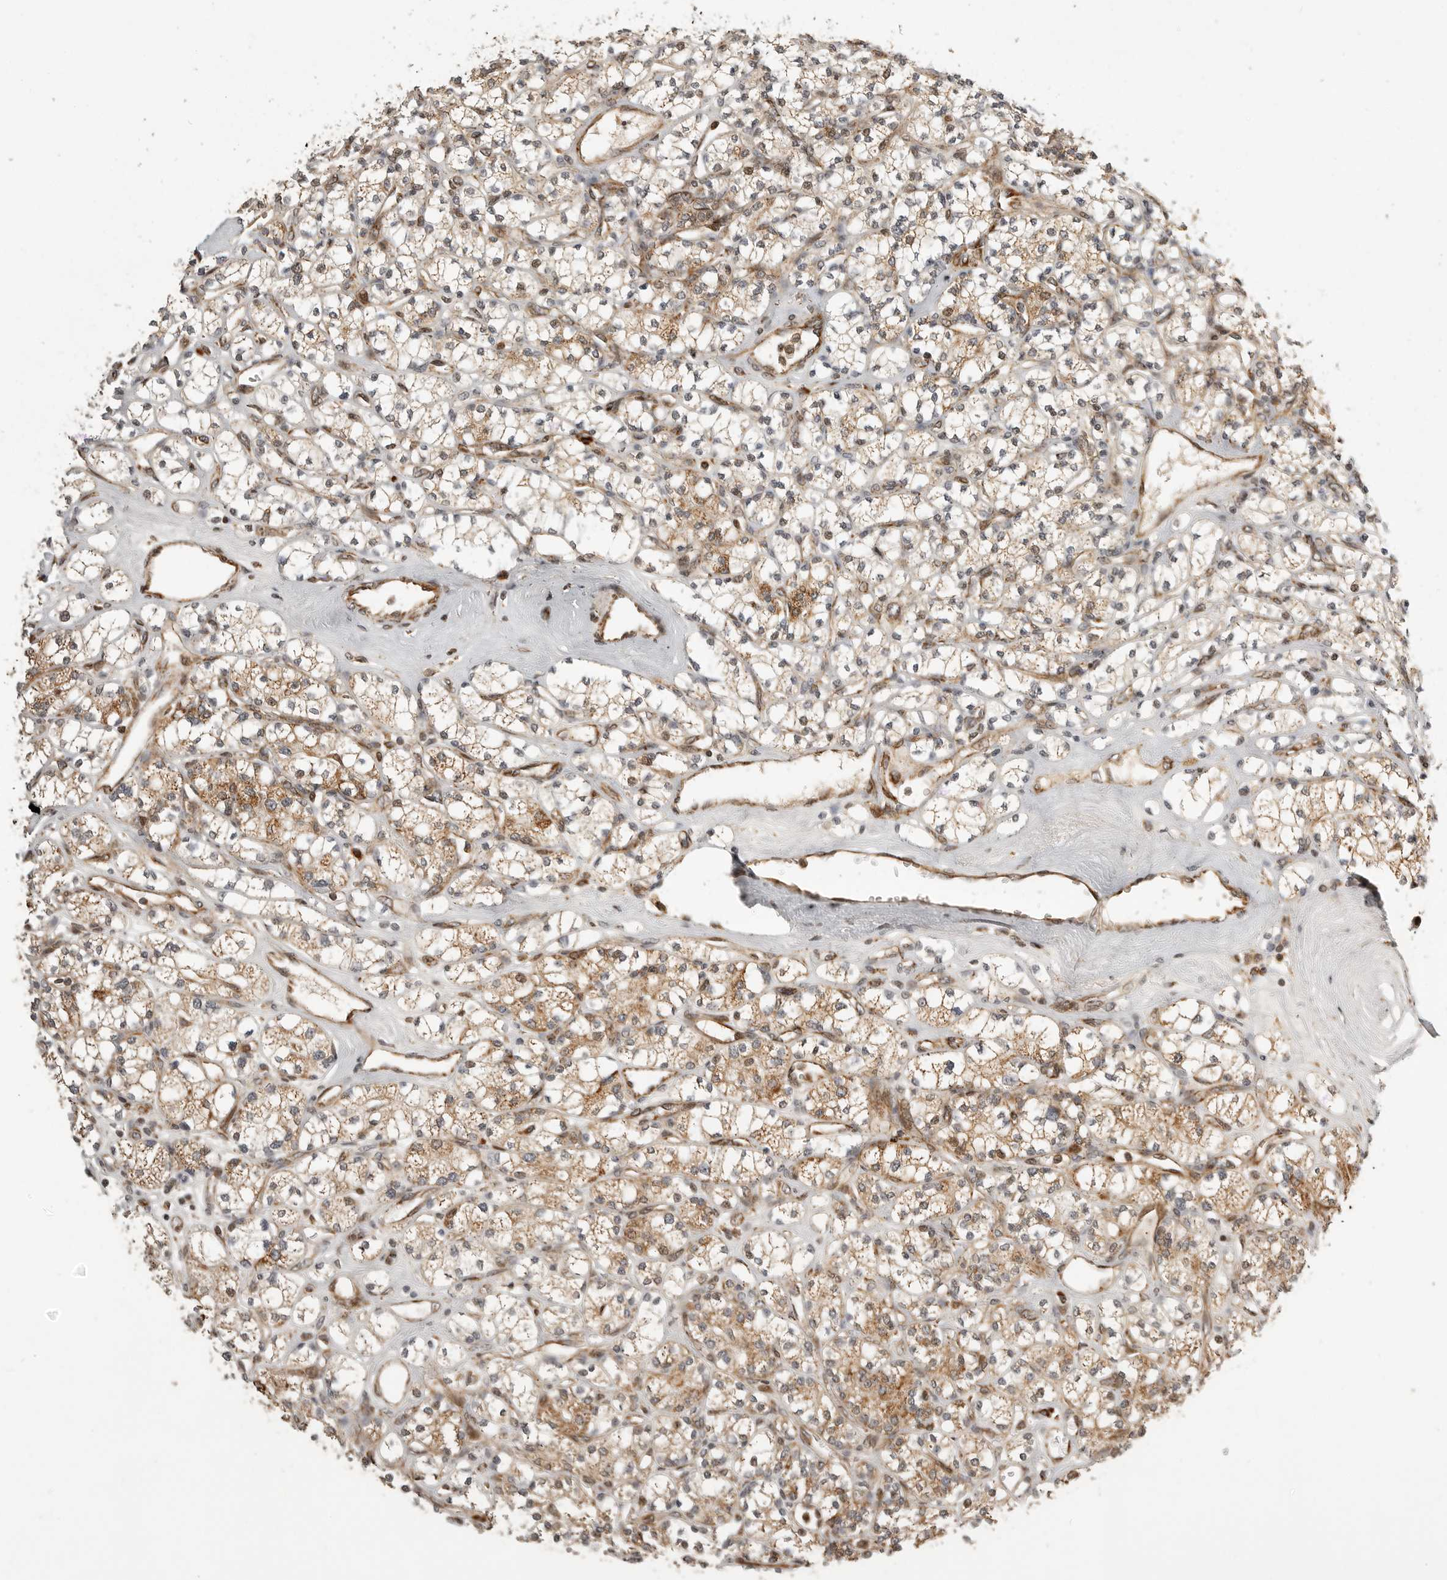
{"staining": {"intensity": "moderate", "quantity": ">75%", "location": "cytoplasmic/membranous"}, "tissue": "renal cancer", "cell_type": "Tumor cells", "image_type": "cancer", "snomed": [{"axis": "morphology", "description": "Adenocarcinoma, NOS"}, {"axis": "topography", "description": "Kidney"}], "caption": "IHC micrograph of renal adenocarcinoma stained for a protein (brown), which shows medium levels of moderate cytoplasmic/membranous staining in approximately >75% of tumor cells.", "gene": "NARS2", "patient": {"sex": "male", "age": 77}}